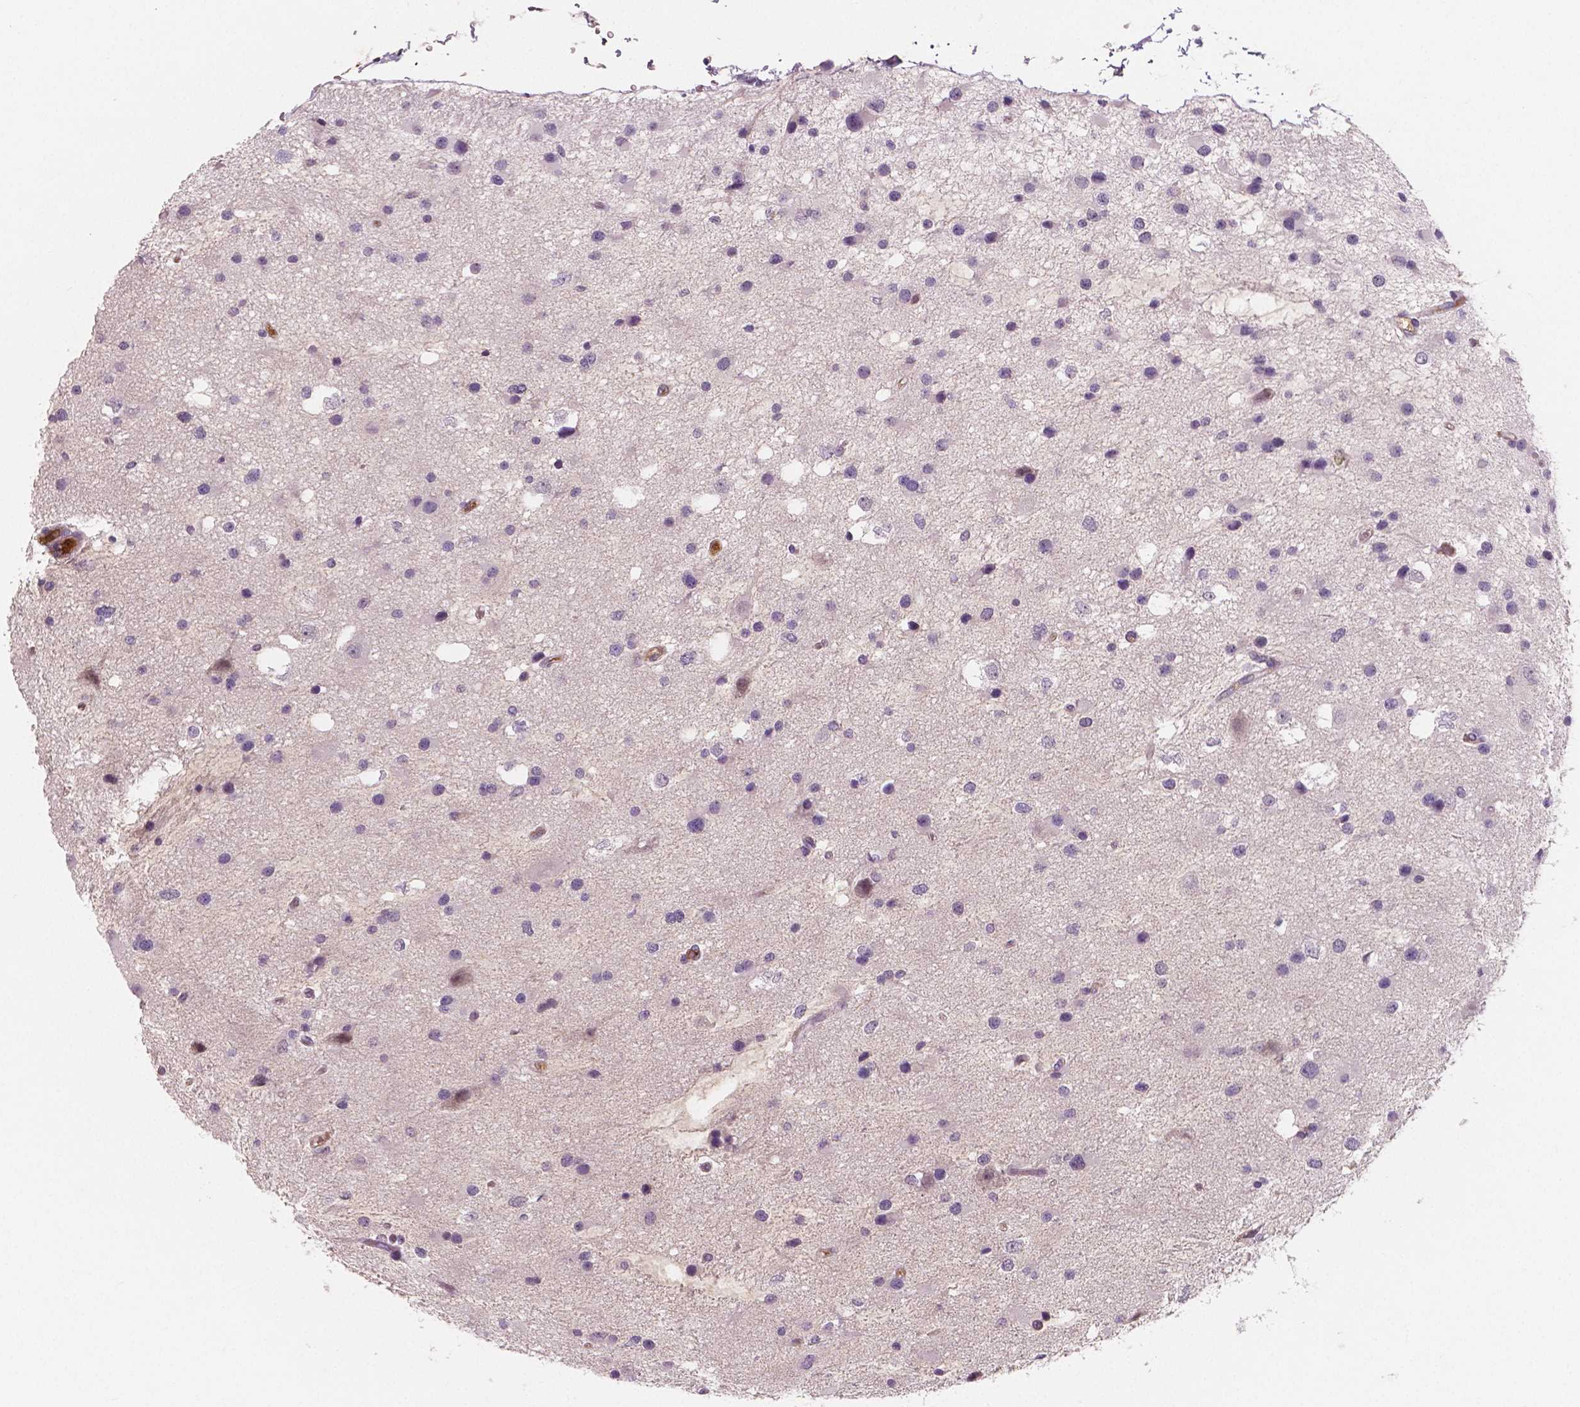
{"staining": {"intensity": "negative", "quantity": "none", "location": "none"}, "tissue": "glioma", "cell_type": "Tumor cells", "image_type": "cancer", "snomed": [{"axis": "morphology", "description": "Glioma, malignant, Low grade"}, {"axis": "topography", "description": "Brain"}], "caption": "DAB immunohistochemical staining of malignant low-grade glioma demonstrates no significant positivity in tumor cells.", "gene": "APOA4", "patient": {"sex": "female", "age": 32}}